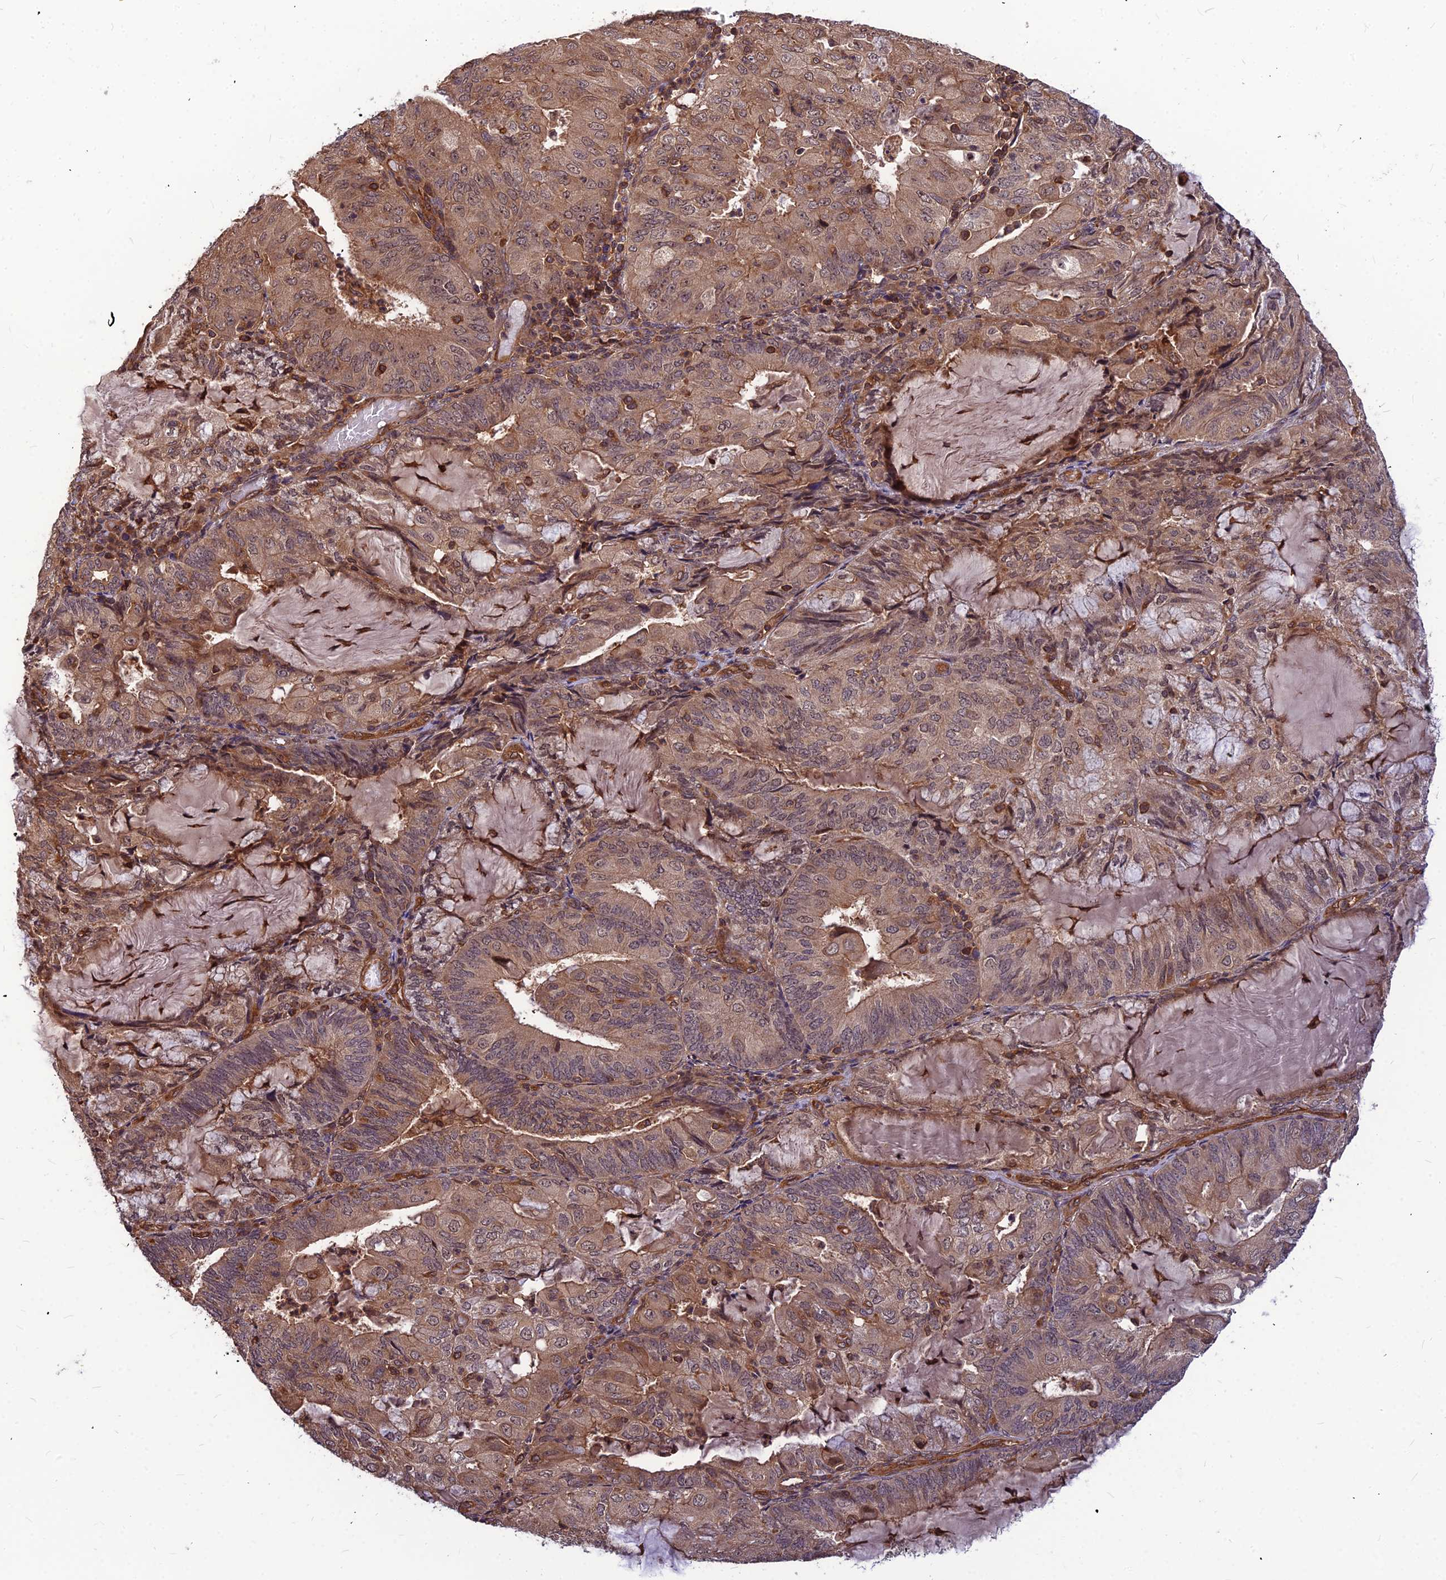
{"staining": {"intensity": "moderate", "quantity": ">75%", "location": "cytoplasmic/membranous"}, "tissue": "endometrial cancer", "cell_type": "Tumor cells", "image_type": "cancer", "snomed": [{"axis": "morphology", "description": "Adenocarcinoma, NOS"}, {"axis": "topography", "description": "Endometrium"}], "caption": "Immunohistochemistry (IHC) micrograph of neoplastic tissue: endometrial adenocarcinoma stained using IHC shows medium levels of moderate protein expression localized specifically in the cytoplasmic/membranous of tumor cells, appearing as a cytoplasmic/membranous brown color.", "gene": "ZNF467", "patient": {"sex": "female", "age": 81}}